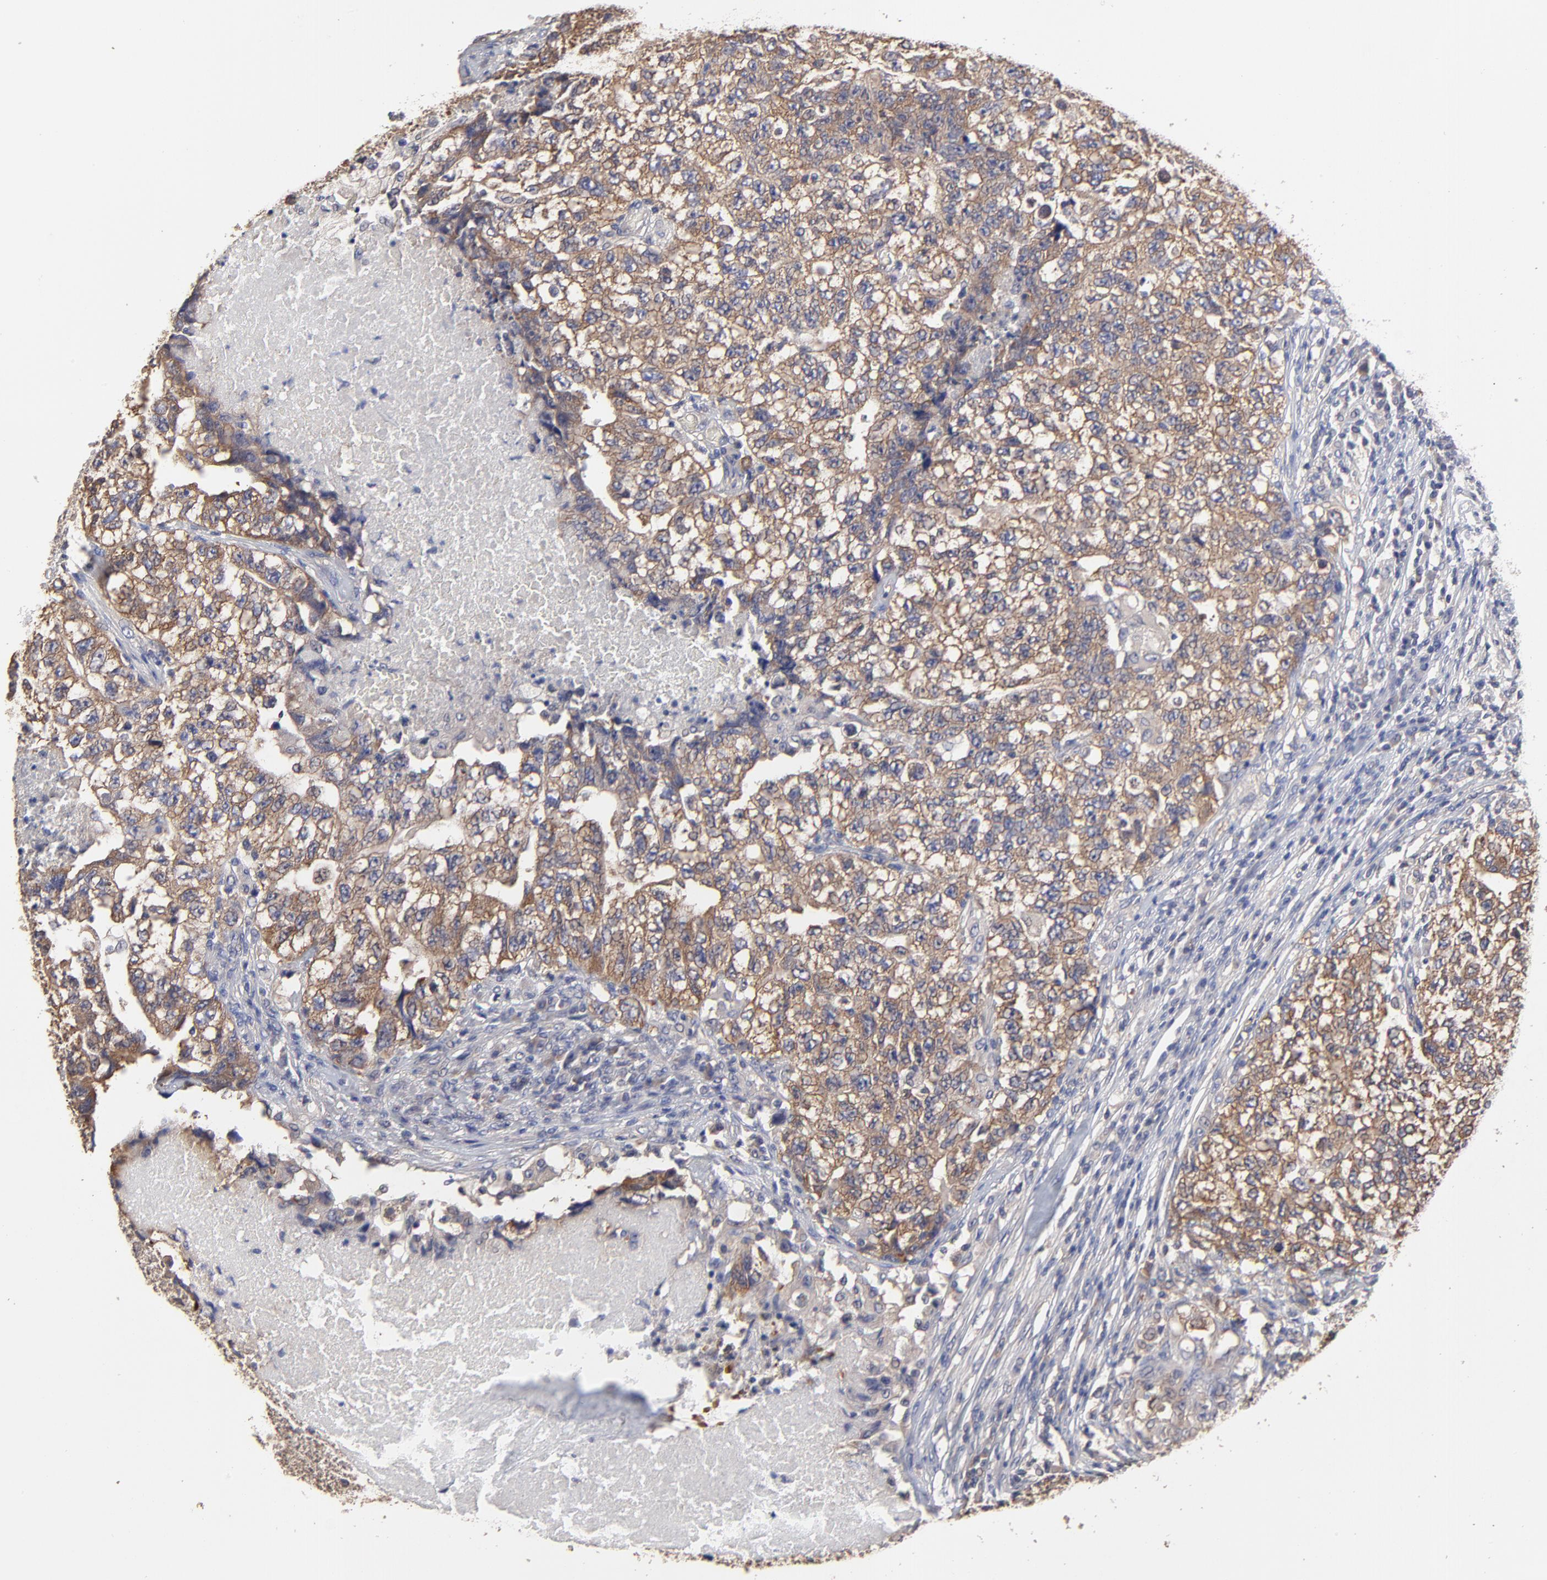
{"staining": {"intensity": "strong", "quantity": ">75%", "location": "cytoplasmic/membranous"}, "tissue": "testis cancer", "cell_type": "Tumor cells", "image_type": "cancer", "snomed": [{"axis": "morphology", "description": "Carcinoma, Embryonal, NOS"}, {"axis": "topography", "description": "Testis"}], "caption": "DAB (3,3'-diaminobenzidine) immunohistochemical staining of human testis cancer reveals strong cytoplasmic/membranous protein staining in about >75% of tumor cells.", "gene": "CCT2", "patient": {"sex": "male", "age": 21}}